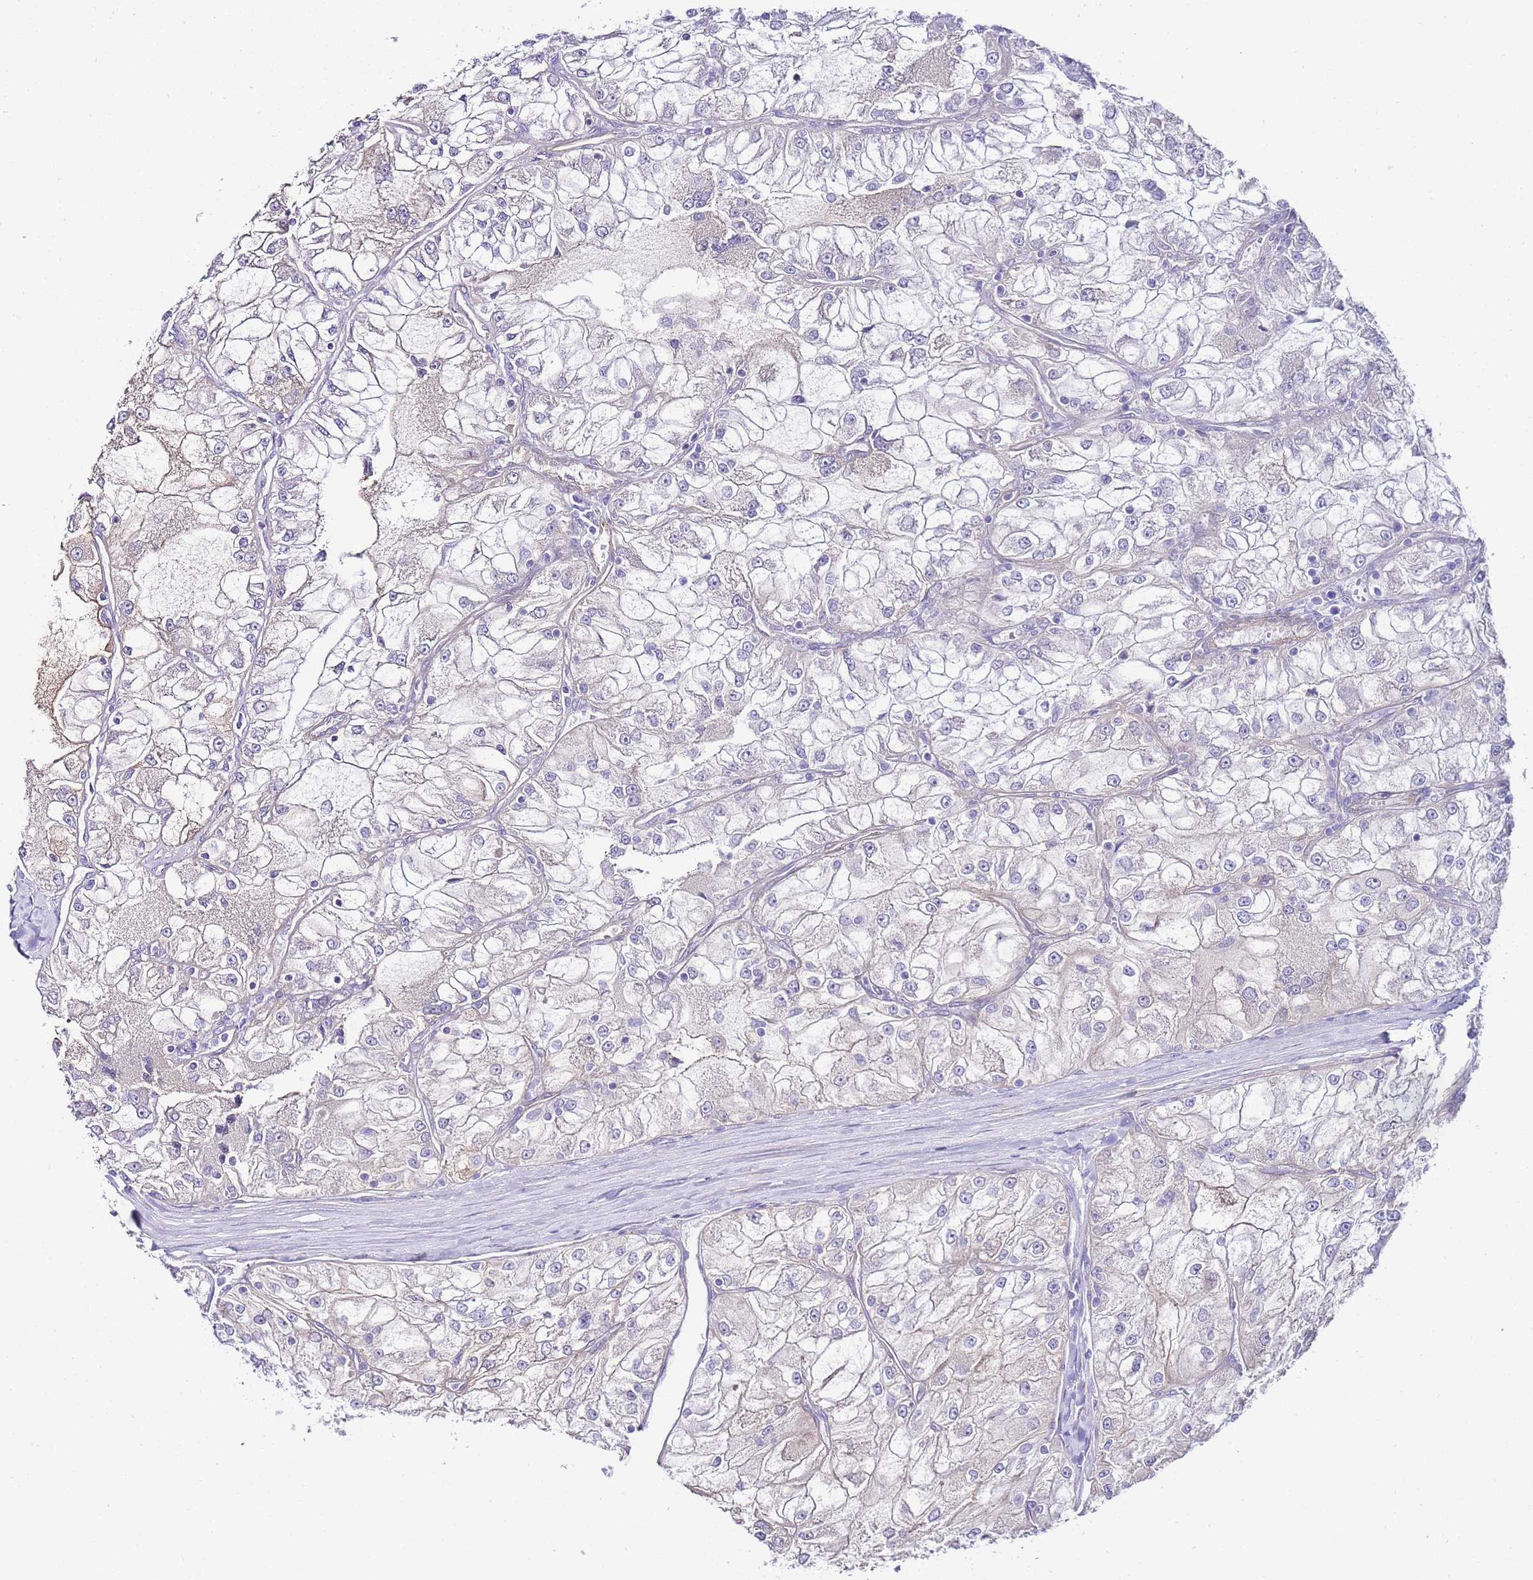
{"staining": {"intensity": "weak", "quantity": "<25%", "location": "cytoplasmic/membranous"}, "tissue": "renal cancer", "cell_type": "Tumor cells", "image_type": "cancer", "snomed": [{"axis": "morphology", "description": "Adenocarcinoma, NOS"}, {"axis": "topography", "description": "Kidney"}], "caption": "Immunohistochemistry (IHC) histopathology image of neoplastic tissue: human renal cancer stained with DAB (3,3'-diaminobenzidine) demonstrates no significant protein positivity in tumor cells.", "gene": "PDCD7", "patient": {"sex": "female", "age": 72}}